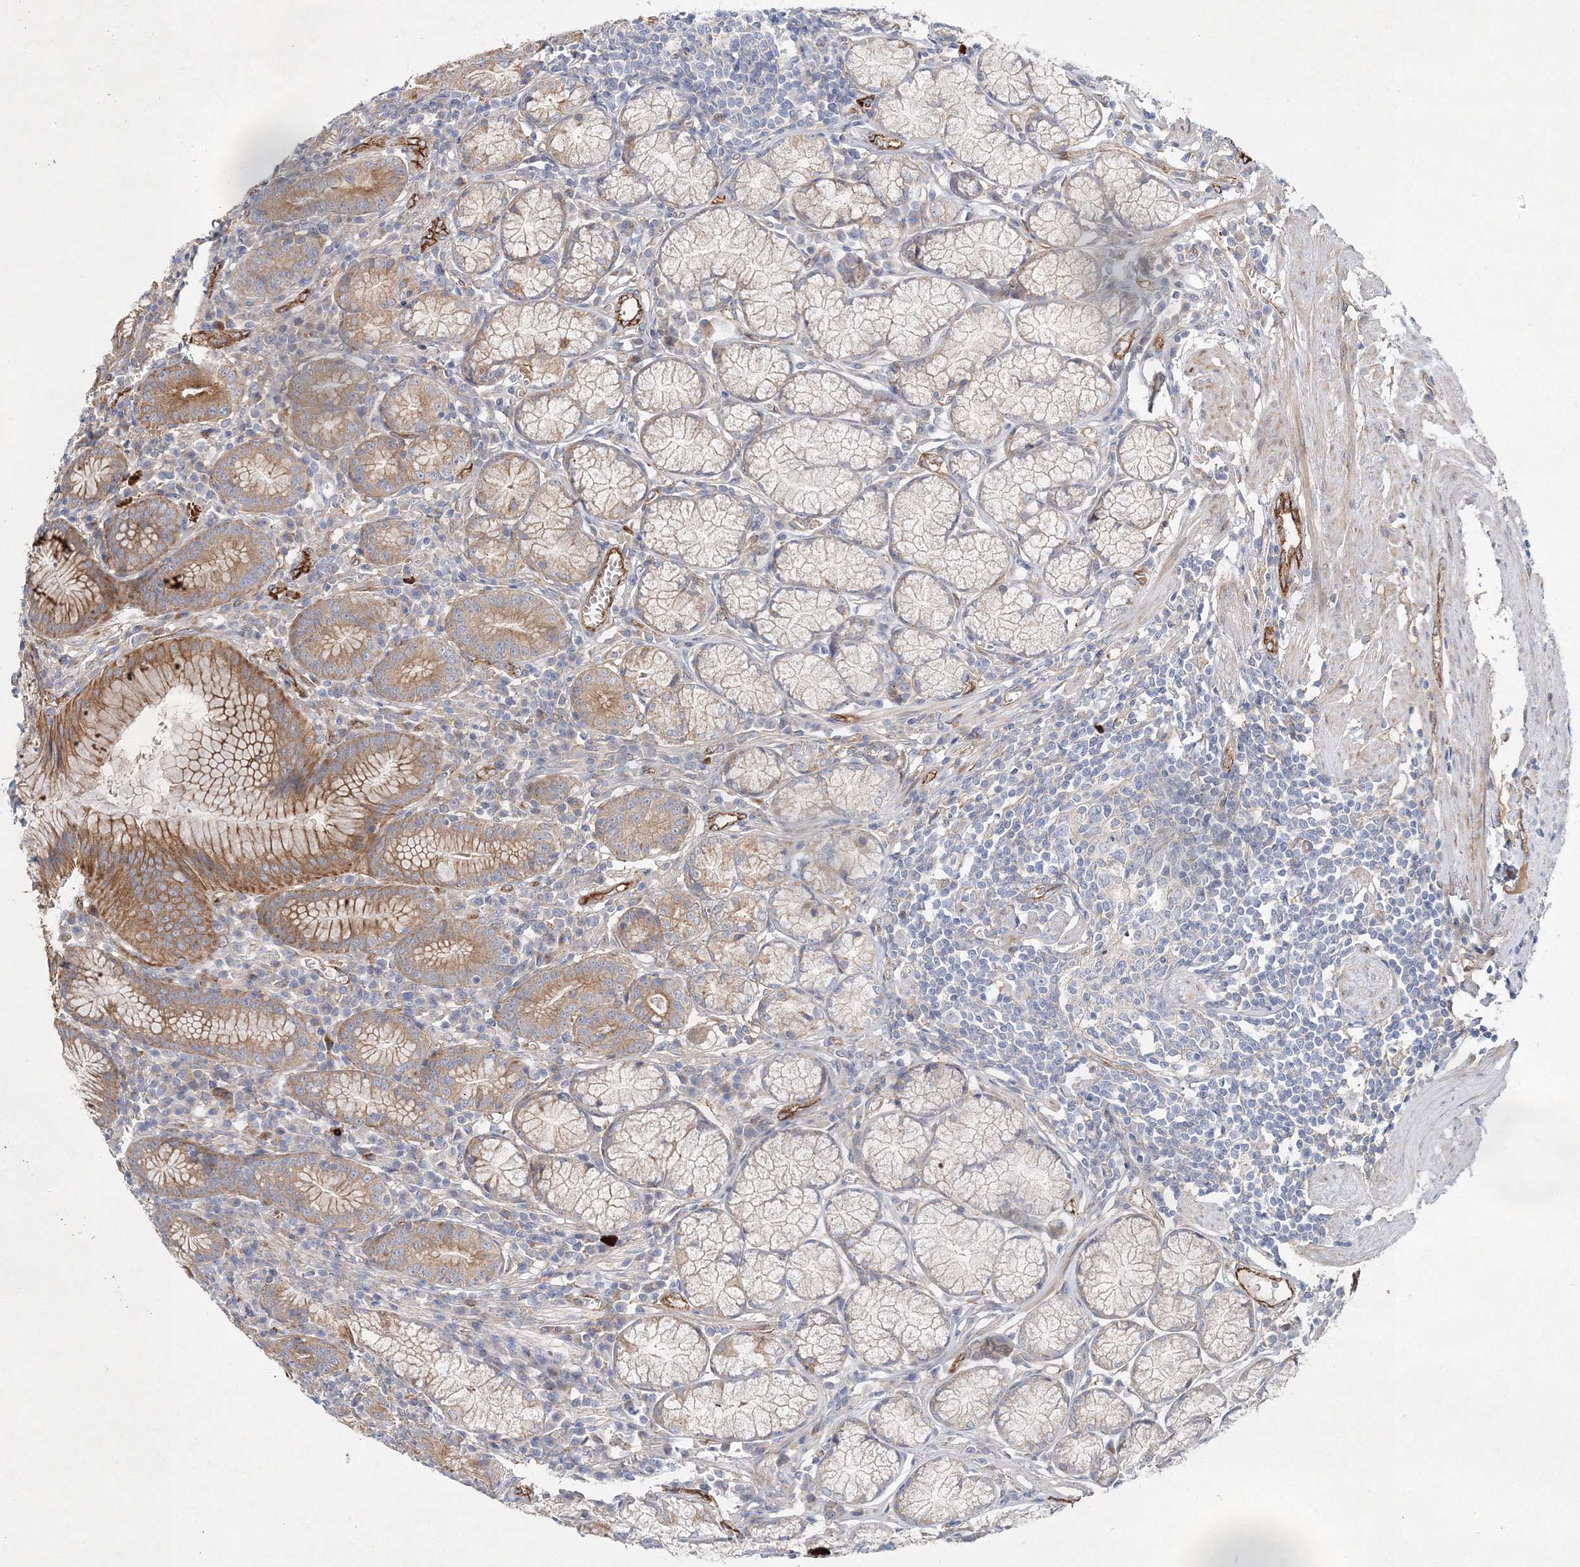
{"staining": {"intensity": "moderate", "quantity": "25%-75%", "location": "cytoplasmic/membranous"}, "tissue": "stomach", "cell_type": "Glandular cells", "image_type": "normal", "snomed": [{"axis": "morphology", "description": "Normal tissue, NOS"}, {"axis": "topography", "description": "Stomach"}], "caption": "There is medium levels of moderate cytoplasmic/membranous staining in glandular cells of unremarkable stomach, as demonstrated by immunohistochemical staining (brown color).", "gene": "ZFYVE16", "patient": {"sex": "male", "age": 55}}